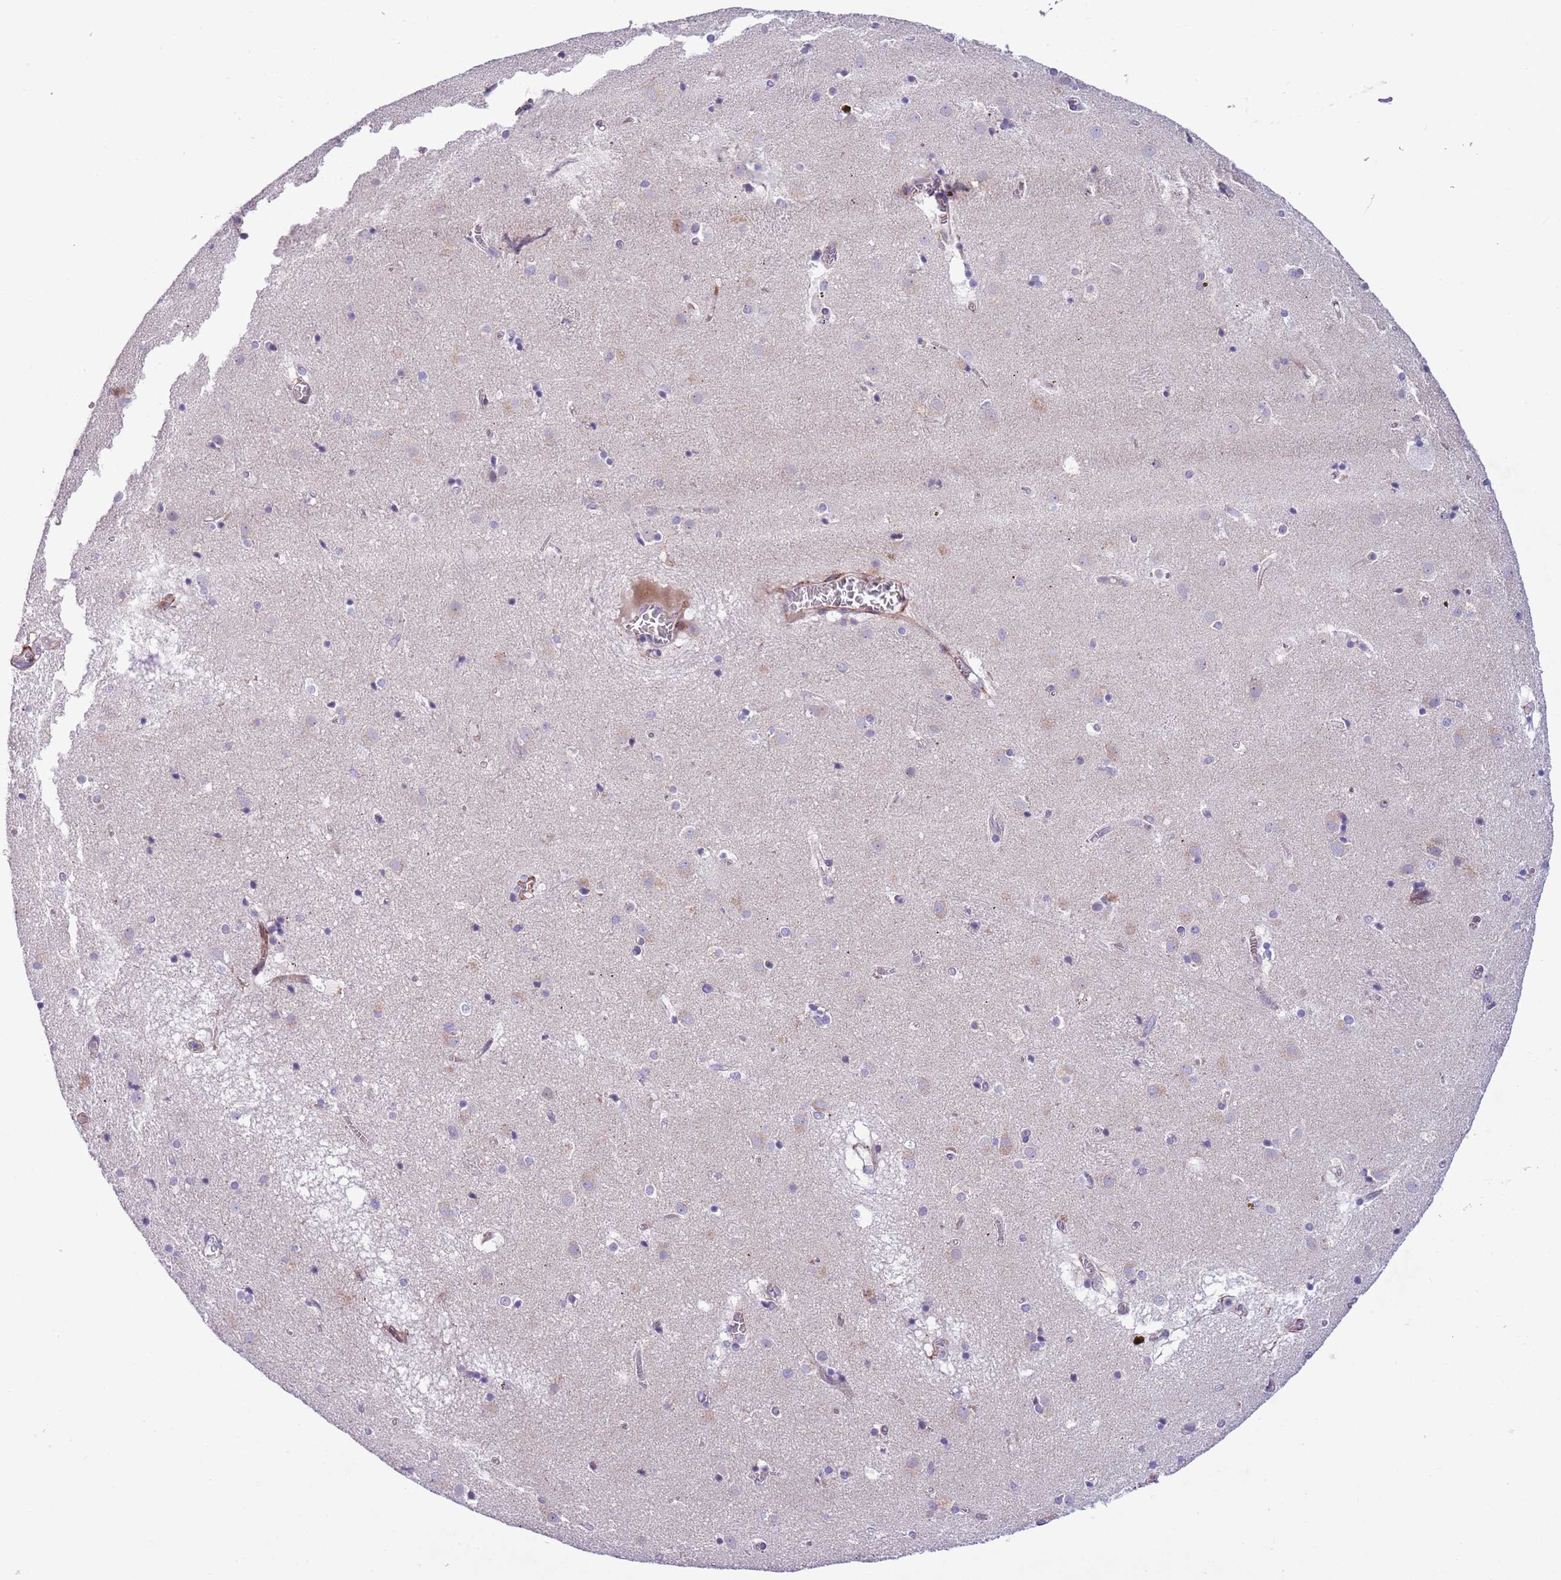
{"staining": {"intensity": "negative", "quantity": "none", "location": "none"}, "tissue": "caudate", "cell_type": "Glial cells", "image_type": "normal", "snomed": [{"axis": "morphology", "description": "Normal tissue, NOS"}, {"axis": "topography", "description": "Lateral ventricle wall"}], "caption": "The image reveals no significant positivity in glial cells of caudate.", "gene": "MRPL32", "patient": {"sex": "male", "age": 70}}